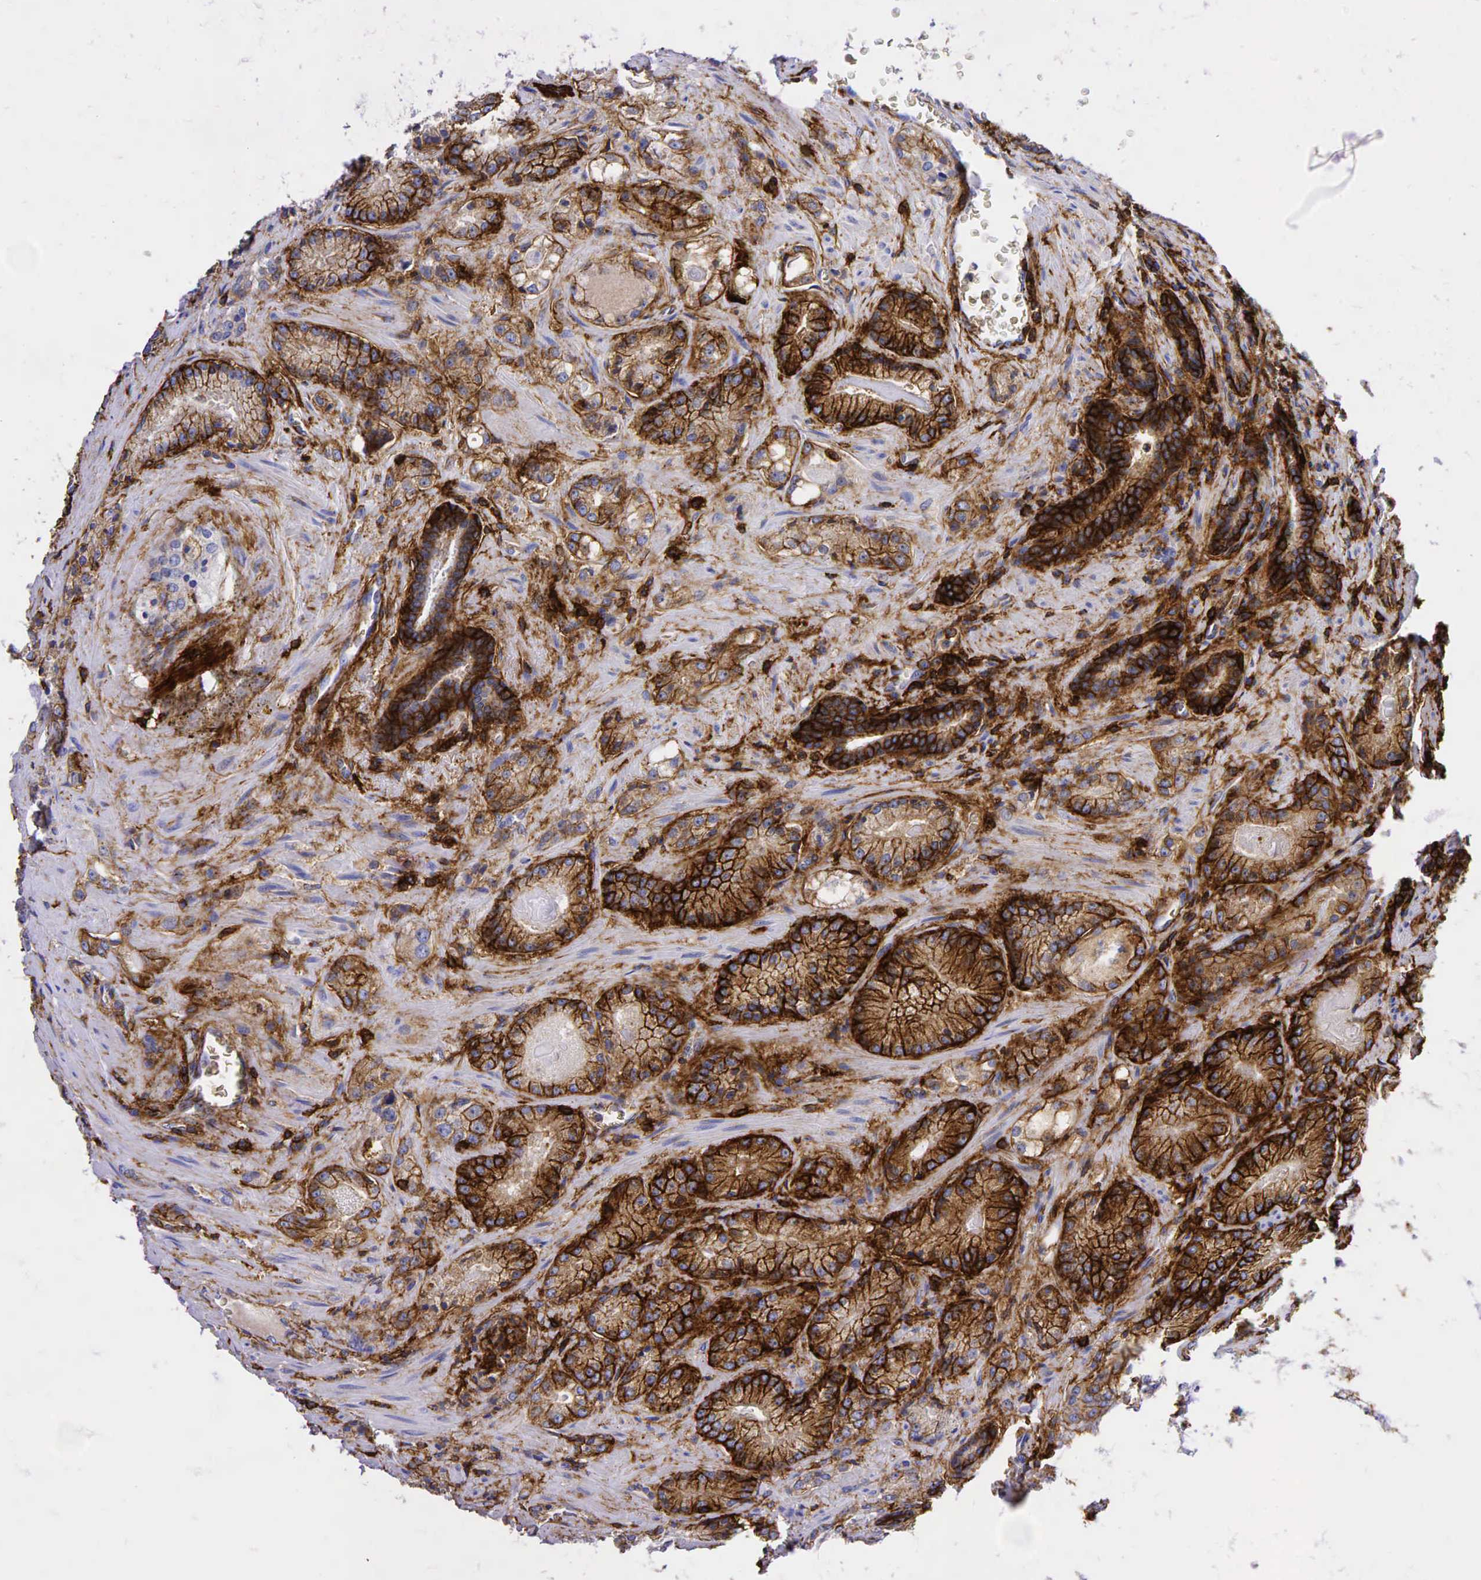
{"staining": {"intensity": "strong", "quantity": ">75%", "location": "cytoplasmic/membranous"}, "tissue": "prostate cancer", "cell_type": "Tumor cells", "image_type": "cancer", "snomed": [{"axis": "morphology", "description": "Adenocarcinoma, Medium grade"}, {"axis": "topography", "description": "Prostate"}], "caption": "Tumor cells show high levels of strong cytoplasmic/membranous positivity in approximately >75% of cells in prostate cancer (adenocarcinoma (medium-grade)).", "gene": "CD44", "patient": {"sex": "male", "age": 68}}